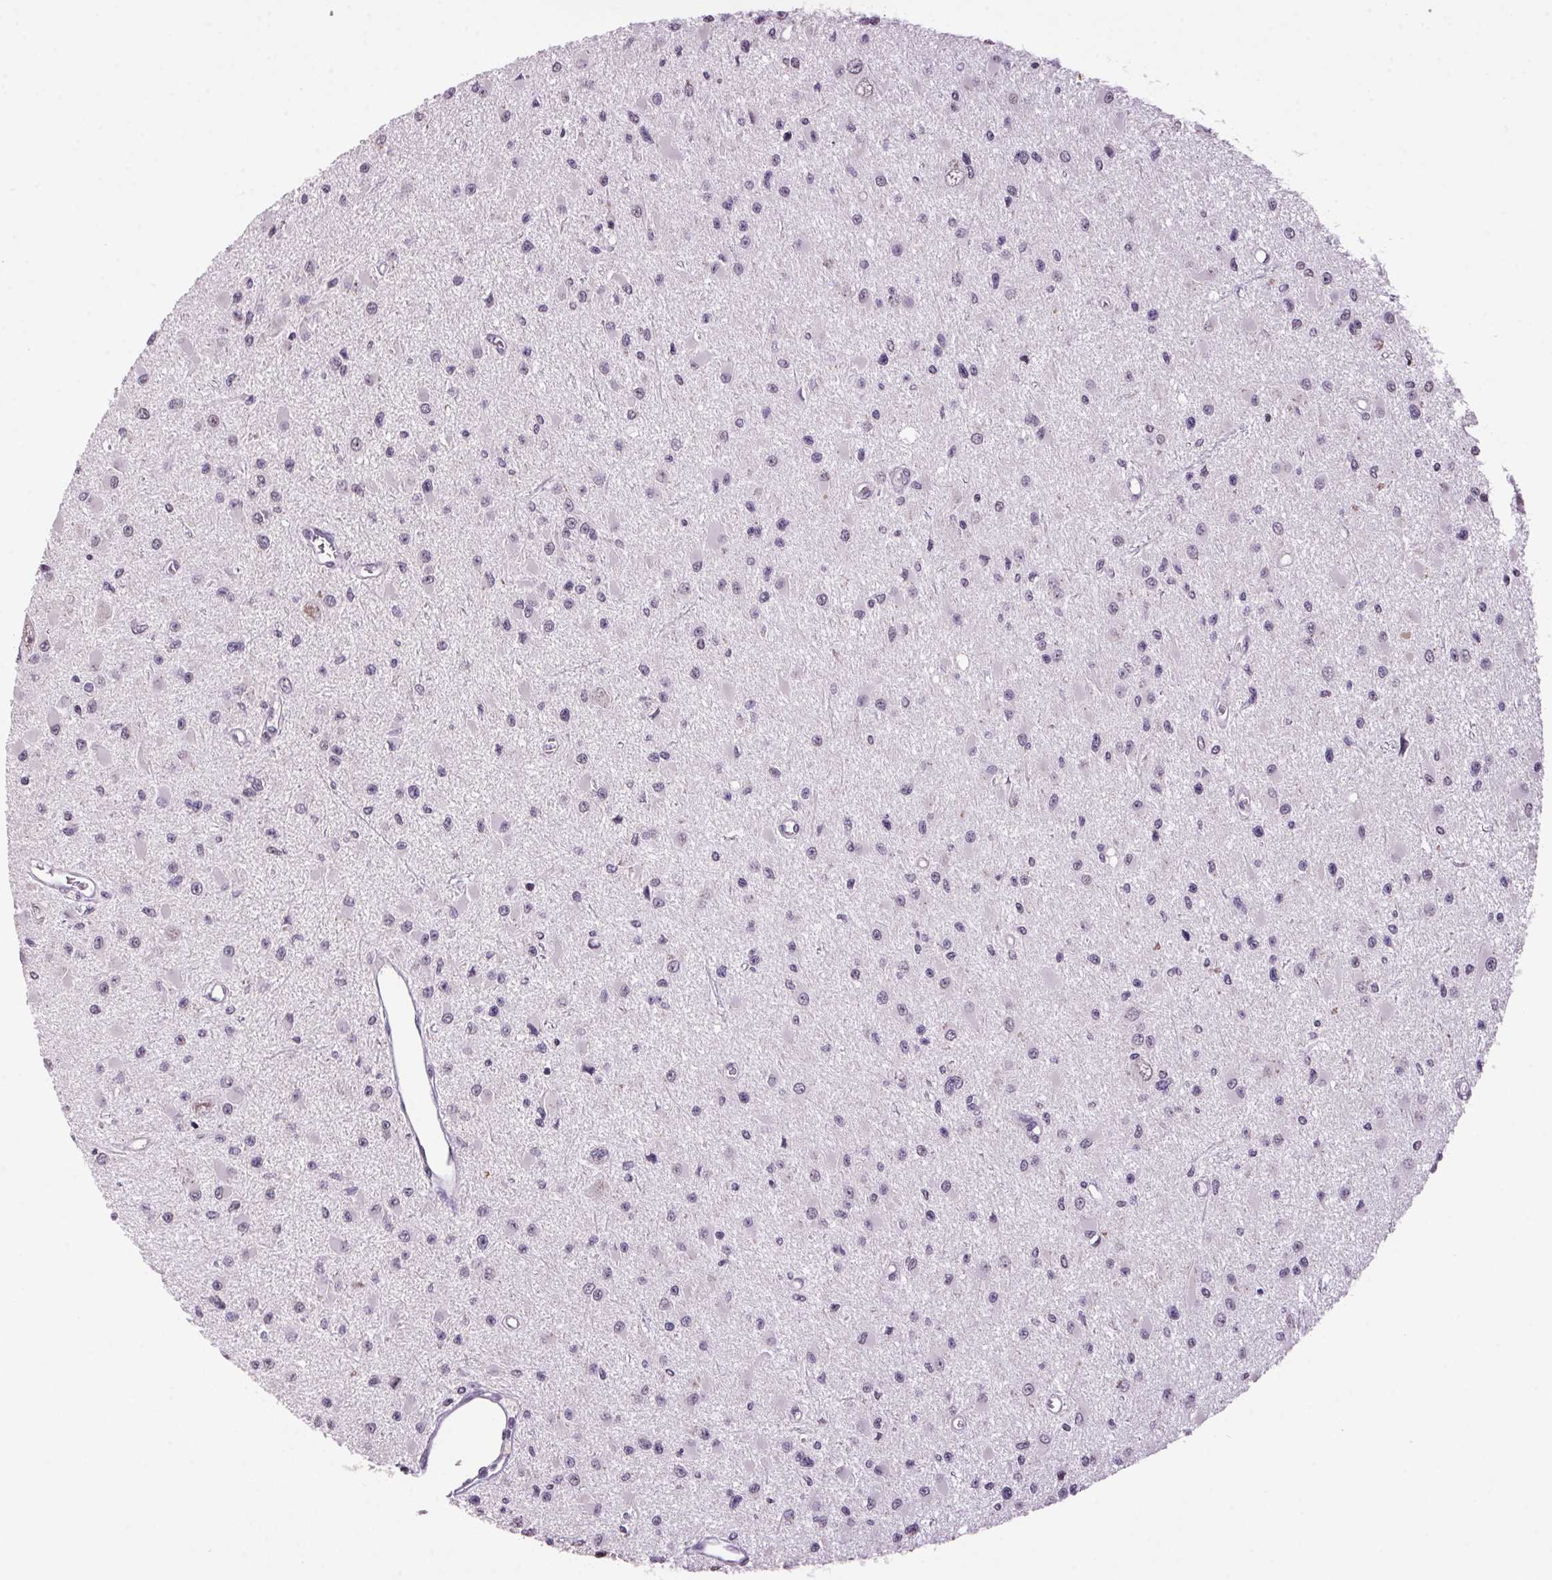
{"staining": {"intensity": "weak", "quantity": "<25%", "location": "nuclear"}, "tissue": "glioma", "cell_type": "Tumor cells", "image_type": "cancer", "snomed": [{"axis": "morphology", "description": "Glioma, malignant, High grade"}, {"axis": "topography", "description": "Brain"}], "caption": "High power microscopy histopathology image of an immunohistochemistry (IHC) histopathology image of malignant glioma (high-grade), revealing no significant staining in tumor cells.", "gene": "VWA3B", "patient": {"sex": "male", "age": 54}}